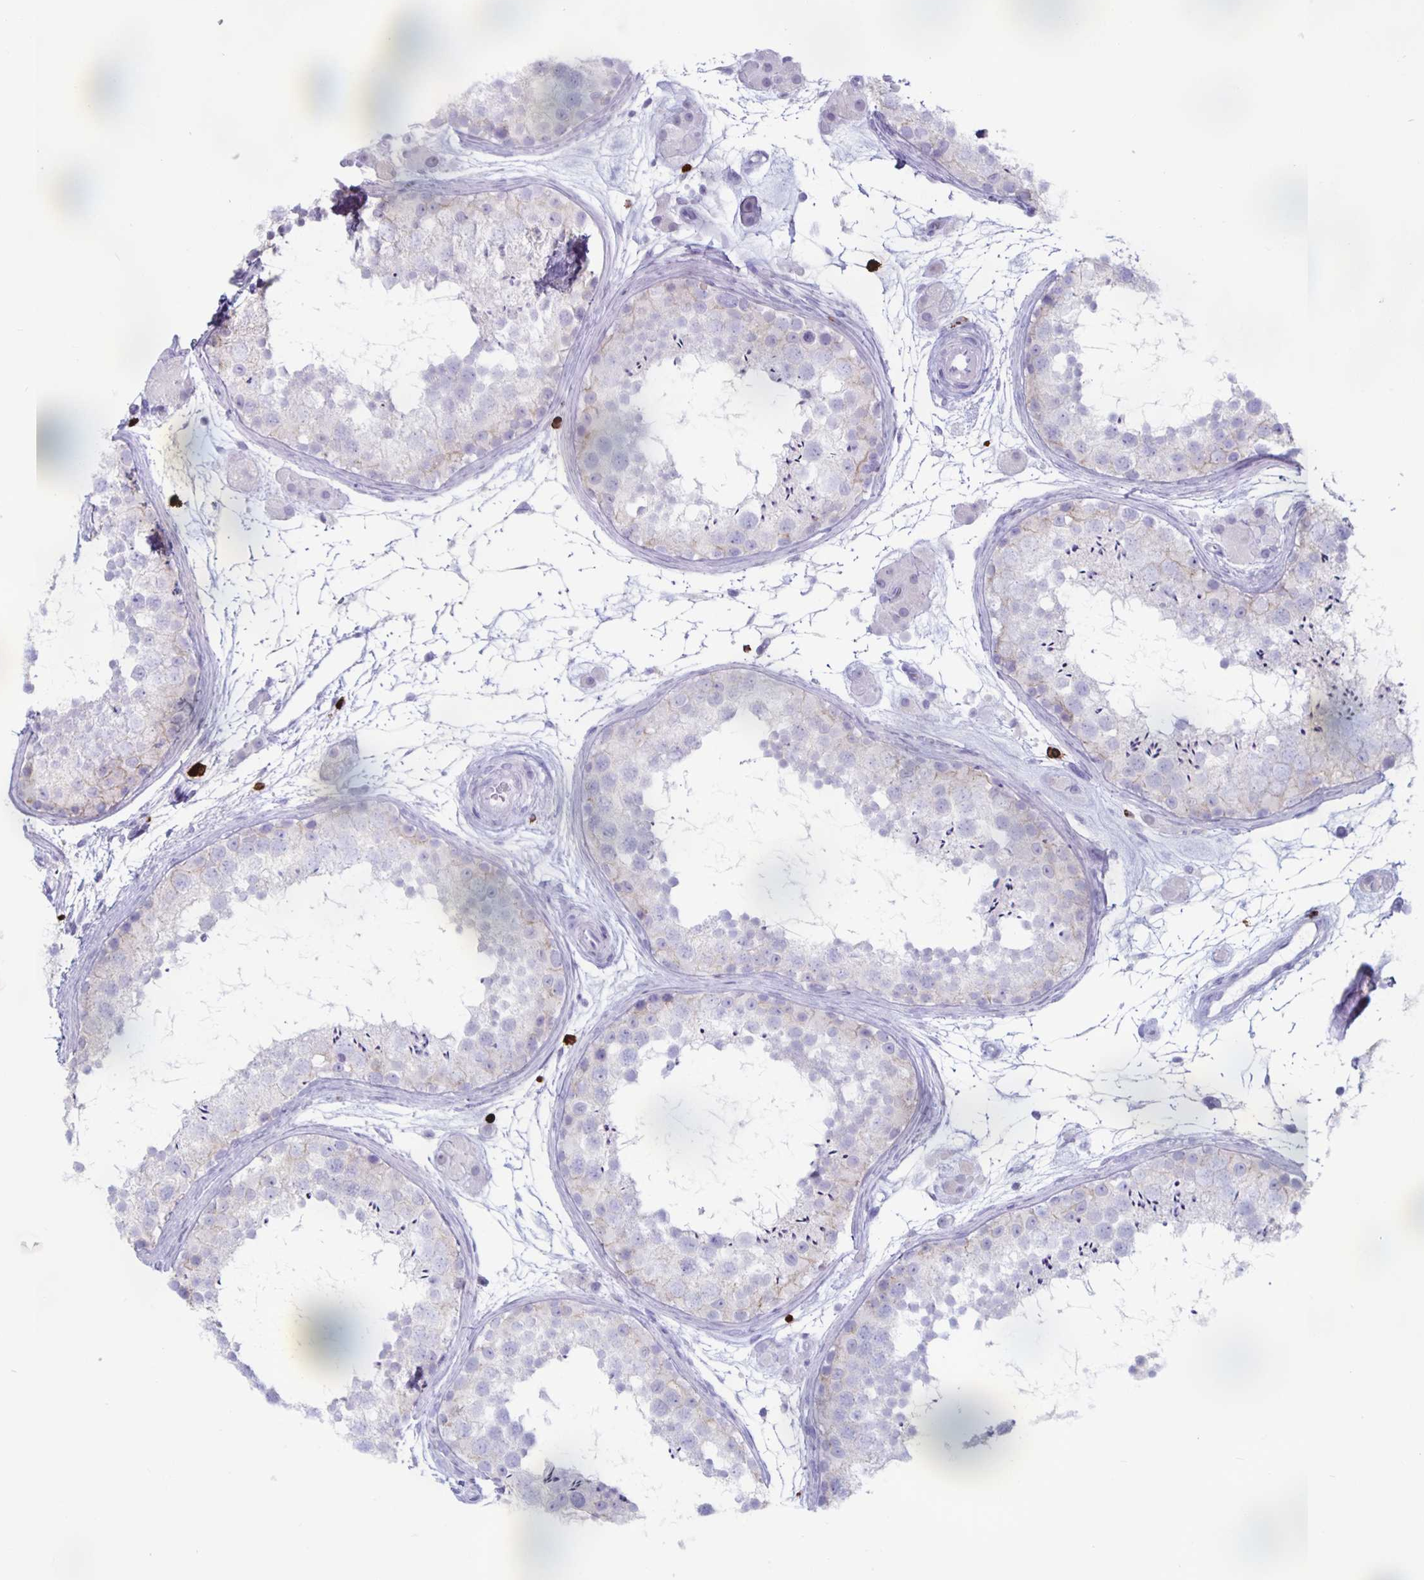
{"staining": {"intensity": "negative", "quantity": "none", "location": "none"}, "tissue": "testis", "cell_type": "Cells in seminiferous ducts", "image_type": "normal", "snomed": [{"axis": "morphology", "description": "Normal tissue, NOS"}, {"axis": "topography", "description": "Testis"}], "caption": "IHC image of unremarkable testis: testis stained with DAB (3,3'-diaminobenzidine) shows no significant protein positivity in cells in seminiferous ducts. (Stains: DAB IHC with hematoxylin counter stain, Microscopy: brightfield microscopy at high magnification).", "gene": "GZMK", "patient": {"sex": "male", "age": 41}}